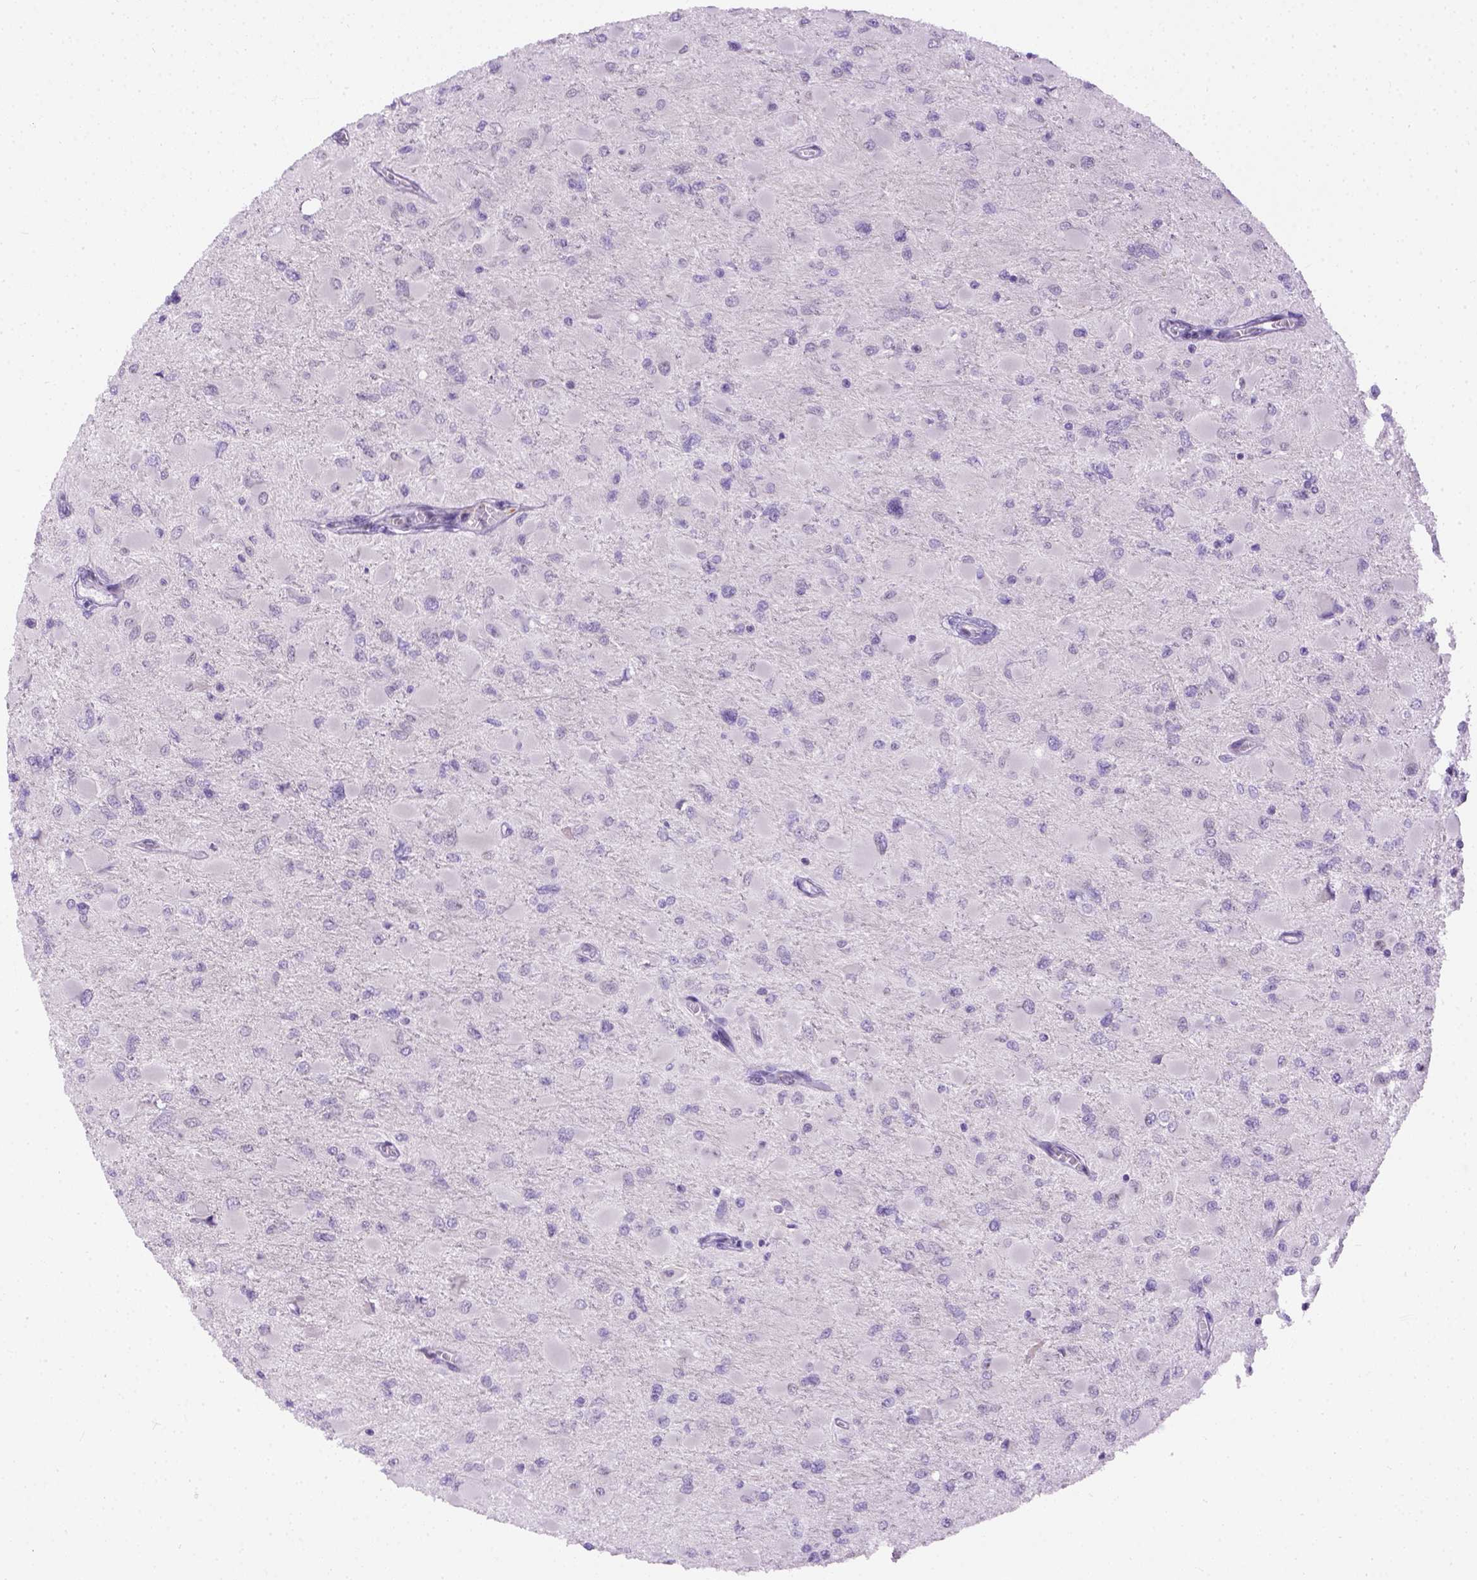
{"staining": {"intensity": "negative", "quantity": "none", "location": "none"}, "tissue": "glioma", "cell_type": "Tumor cells", "image_type": "cancer", "snomed": [{"axis": "morphology", "description": "Glioma, malignant, High grade"}, {"axis": "topography", "description": "Cerebral cortex"}], "caption": "There is no significant staining in tumor cells of glioma. Nuclei are stained in blue.", "gene": "FAM184B", "patient": {"sex": "female", "age": 36}}